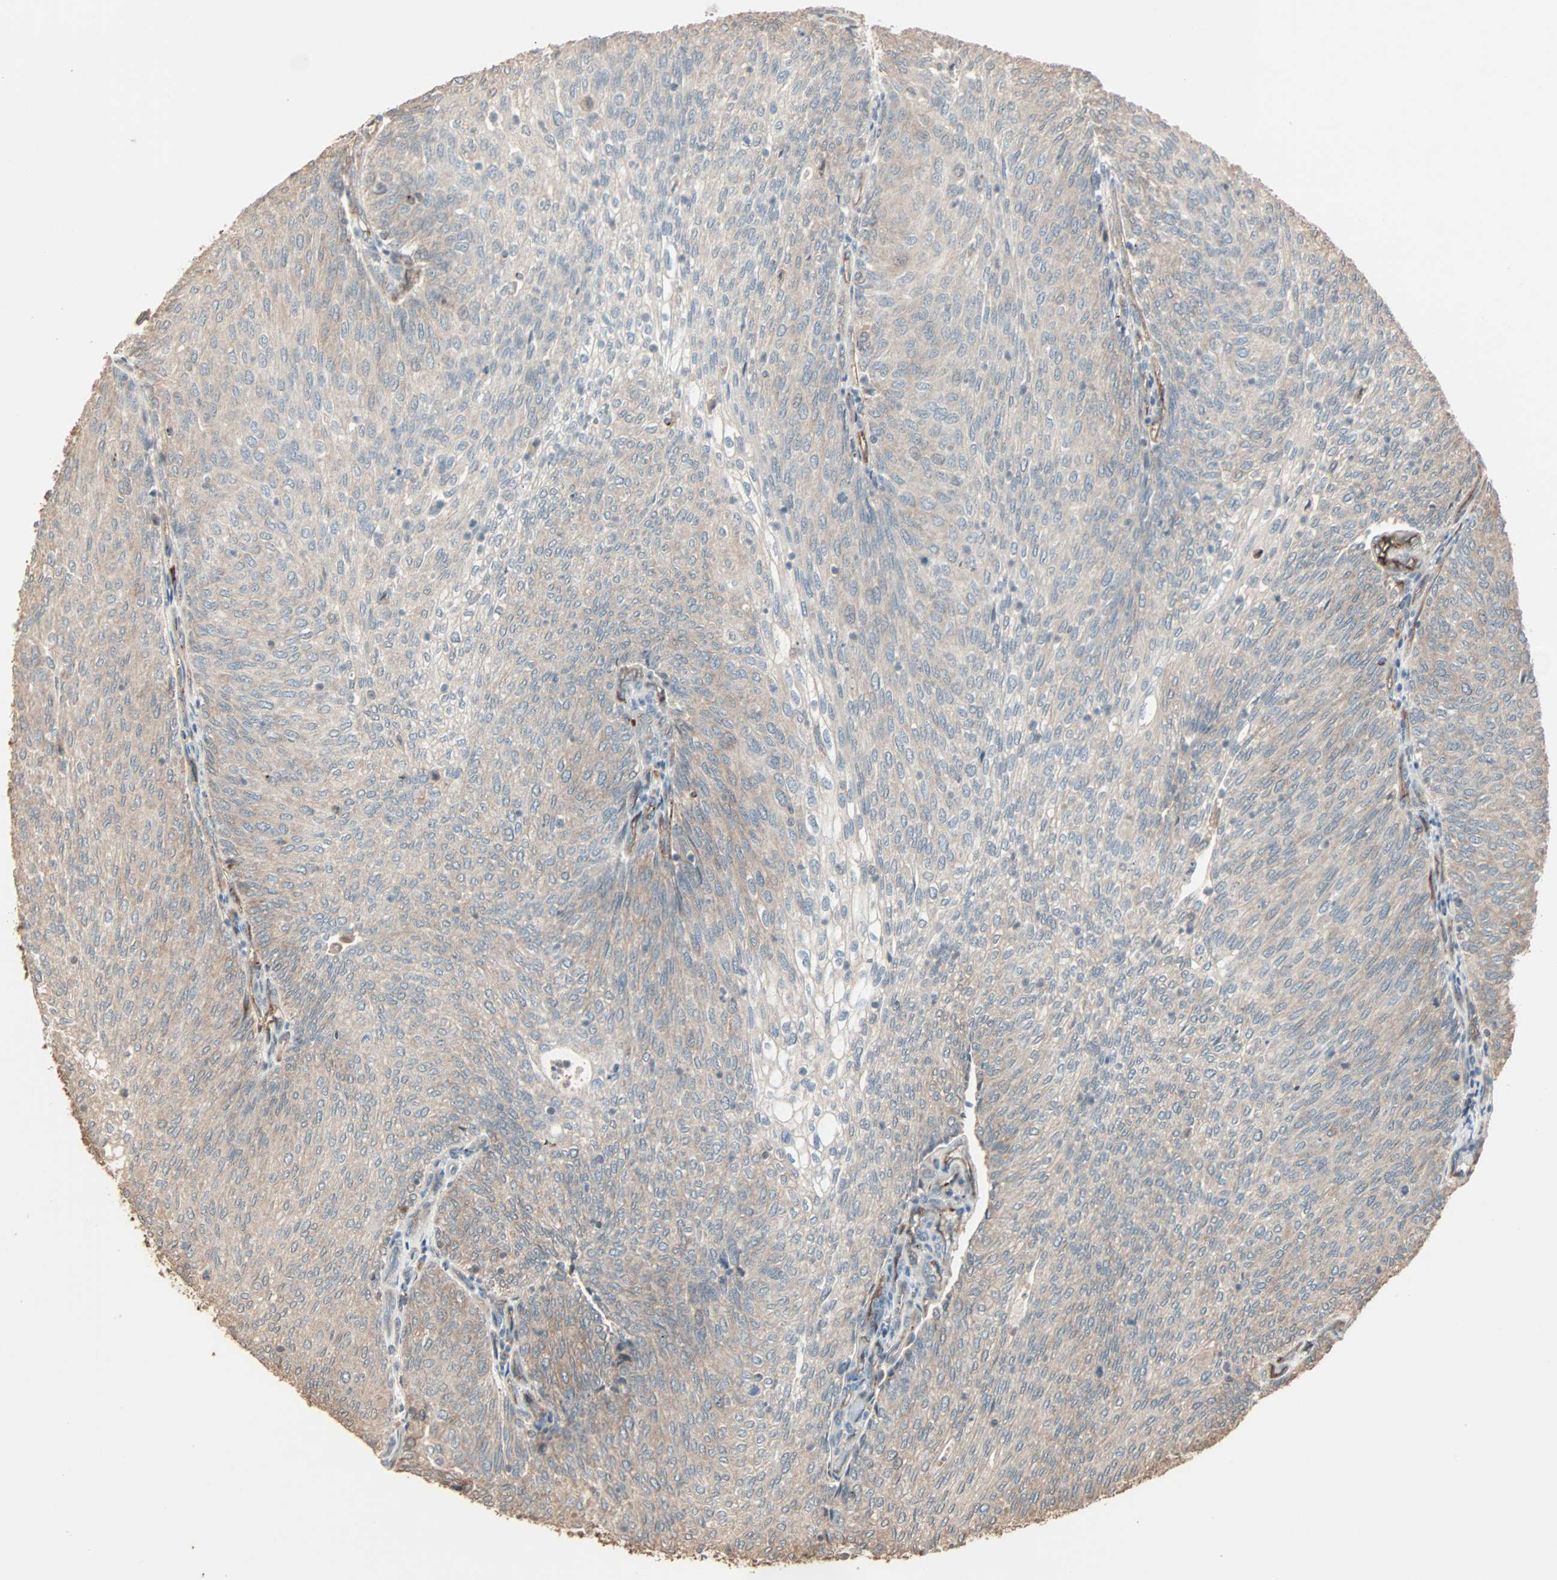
{"staining": {"intensity": "weak", "quantity": "<25%", "location": "cytoplasmic/membranous"}, "tissue": "urothelial cancer", "cell_type": "Tumor cells", "image_type": "cancer", "snomed": [{"axis": "morphology", "description": "Urothelial carcinoma, Low grade"}, {"axis": "topography", "description": "Urinary bladder"}], "caption": "Tumor cells show no significant protein expression in urothelial cancer.", "gene": "CALCRL", "patient": {"sex": "female", "age": 79}}